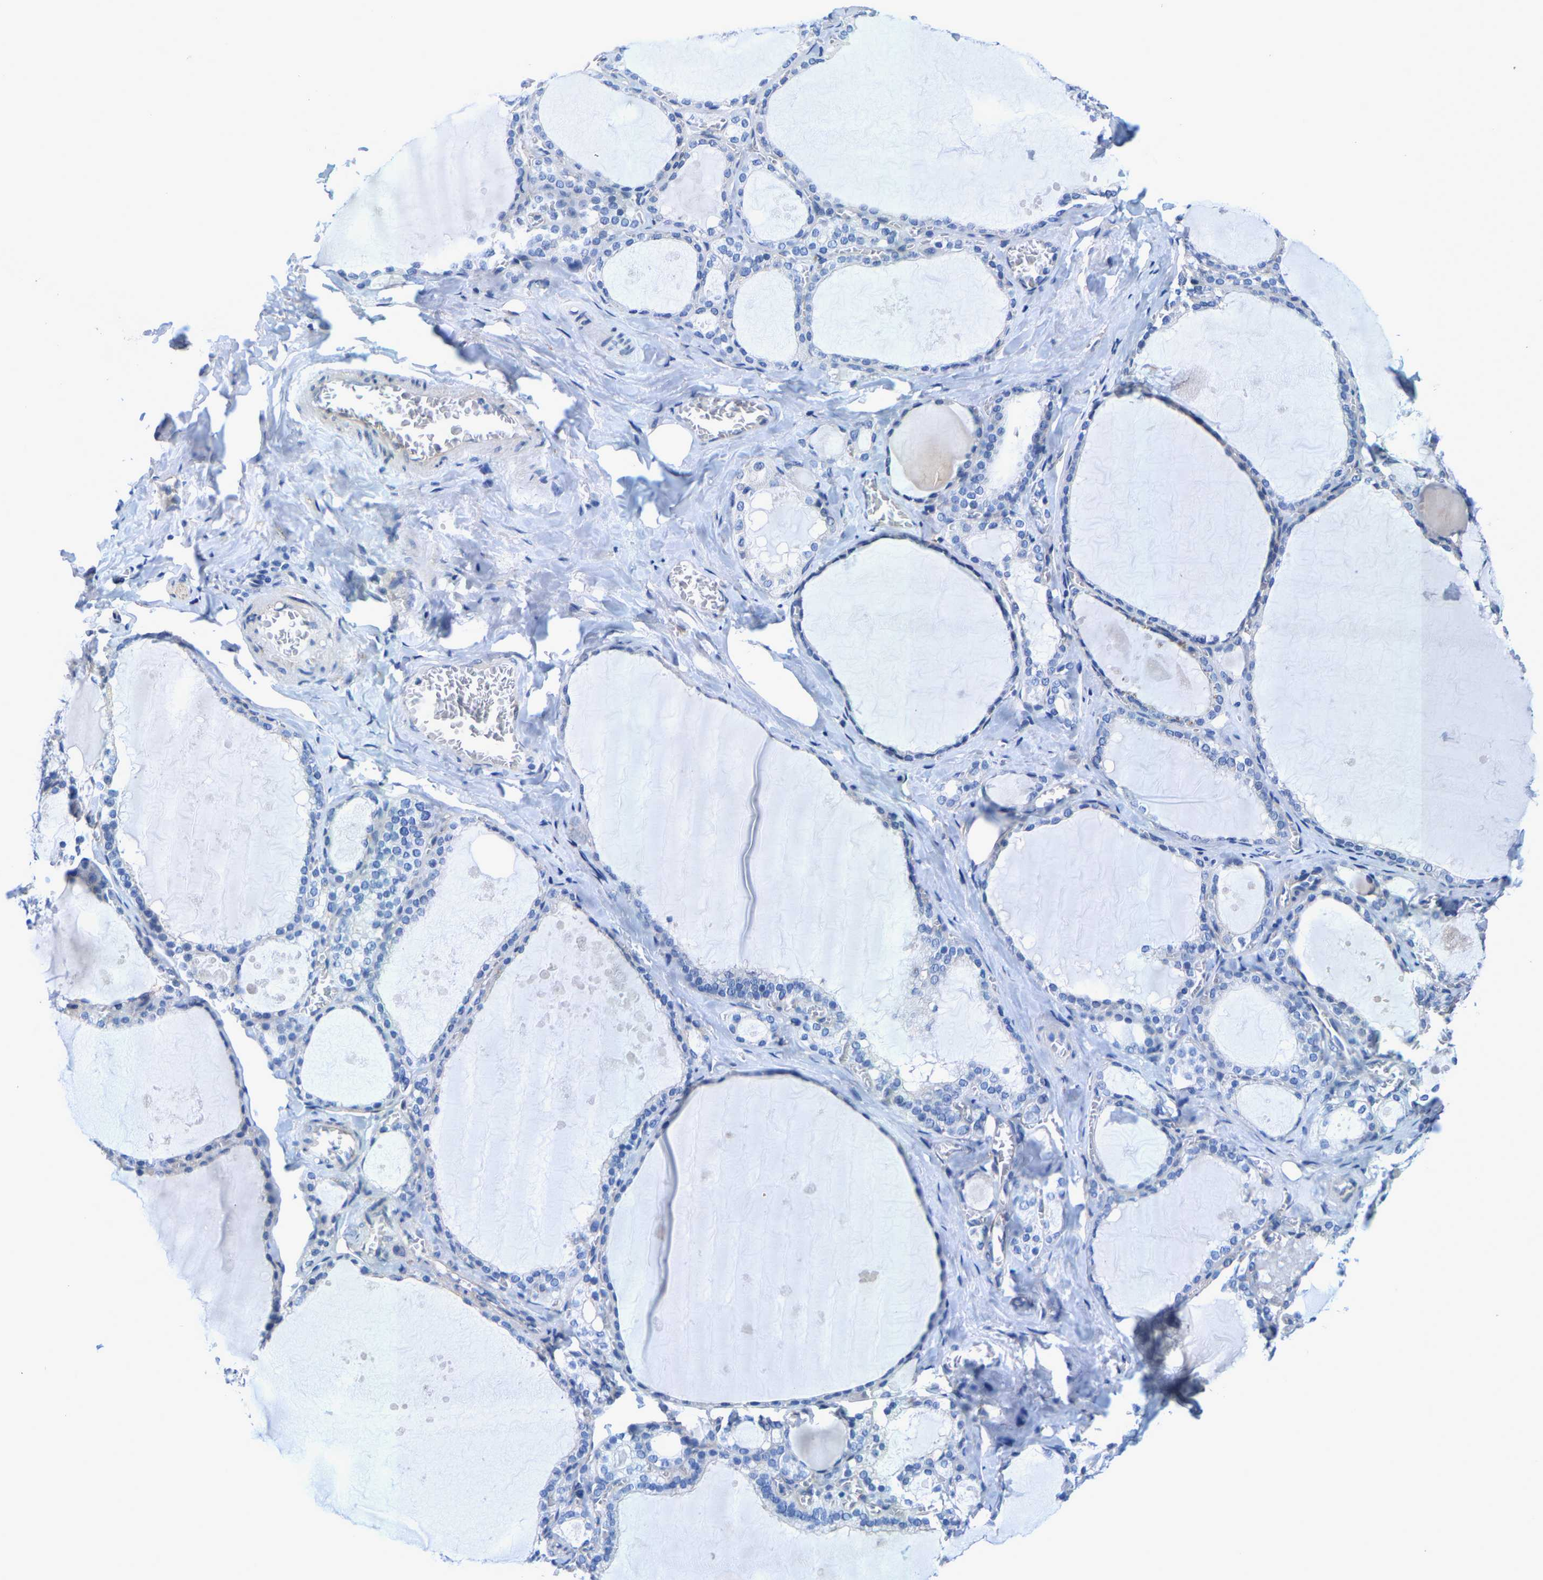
{"staining": {"intensity": "negative", "quantity": "none", "location": "none"}, "tissue": "thyroid gland", "cell_type": "Glandular cells", "image_type": "normal", "snomed": [{"axis": "morphology", "description": "Normal tissue, NOS"}, {"axis": "topography", "description": "Thyroid gland"}], "caption": "DAB immunohistochemical staining of benign human thyroid gland demonstrates no significant expression in glandular cells. (Stains: DAB immunohistochemistry (IHC) with hematoxylin counter stain, Microscopy: brightfield microscopy at high magnification).", "gene": "DSCAM", "patient": {"sex": "male", "age": 56}}